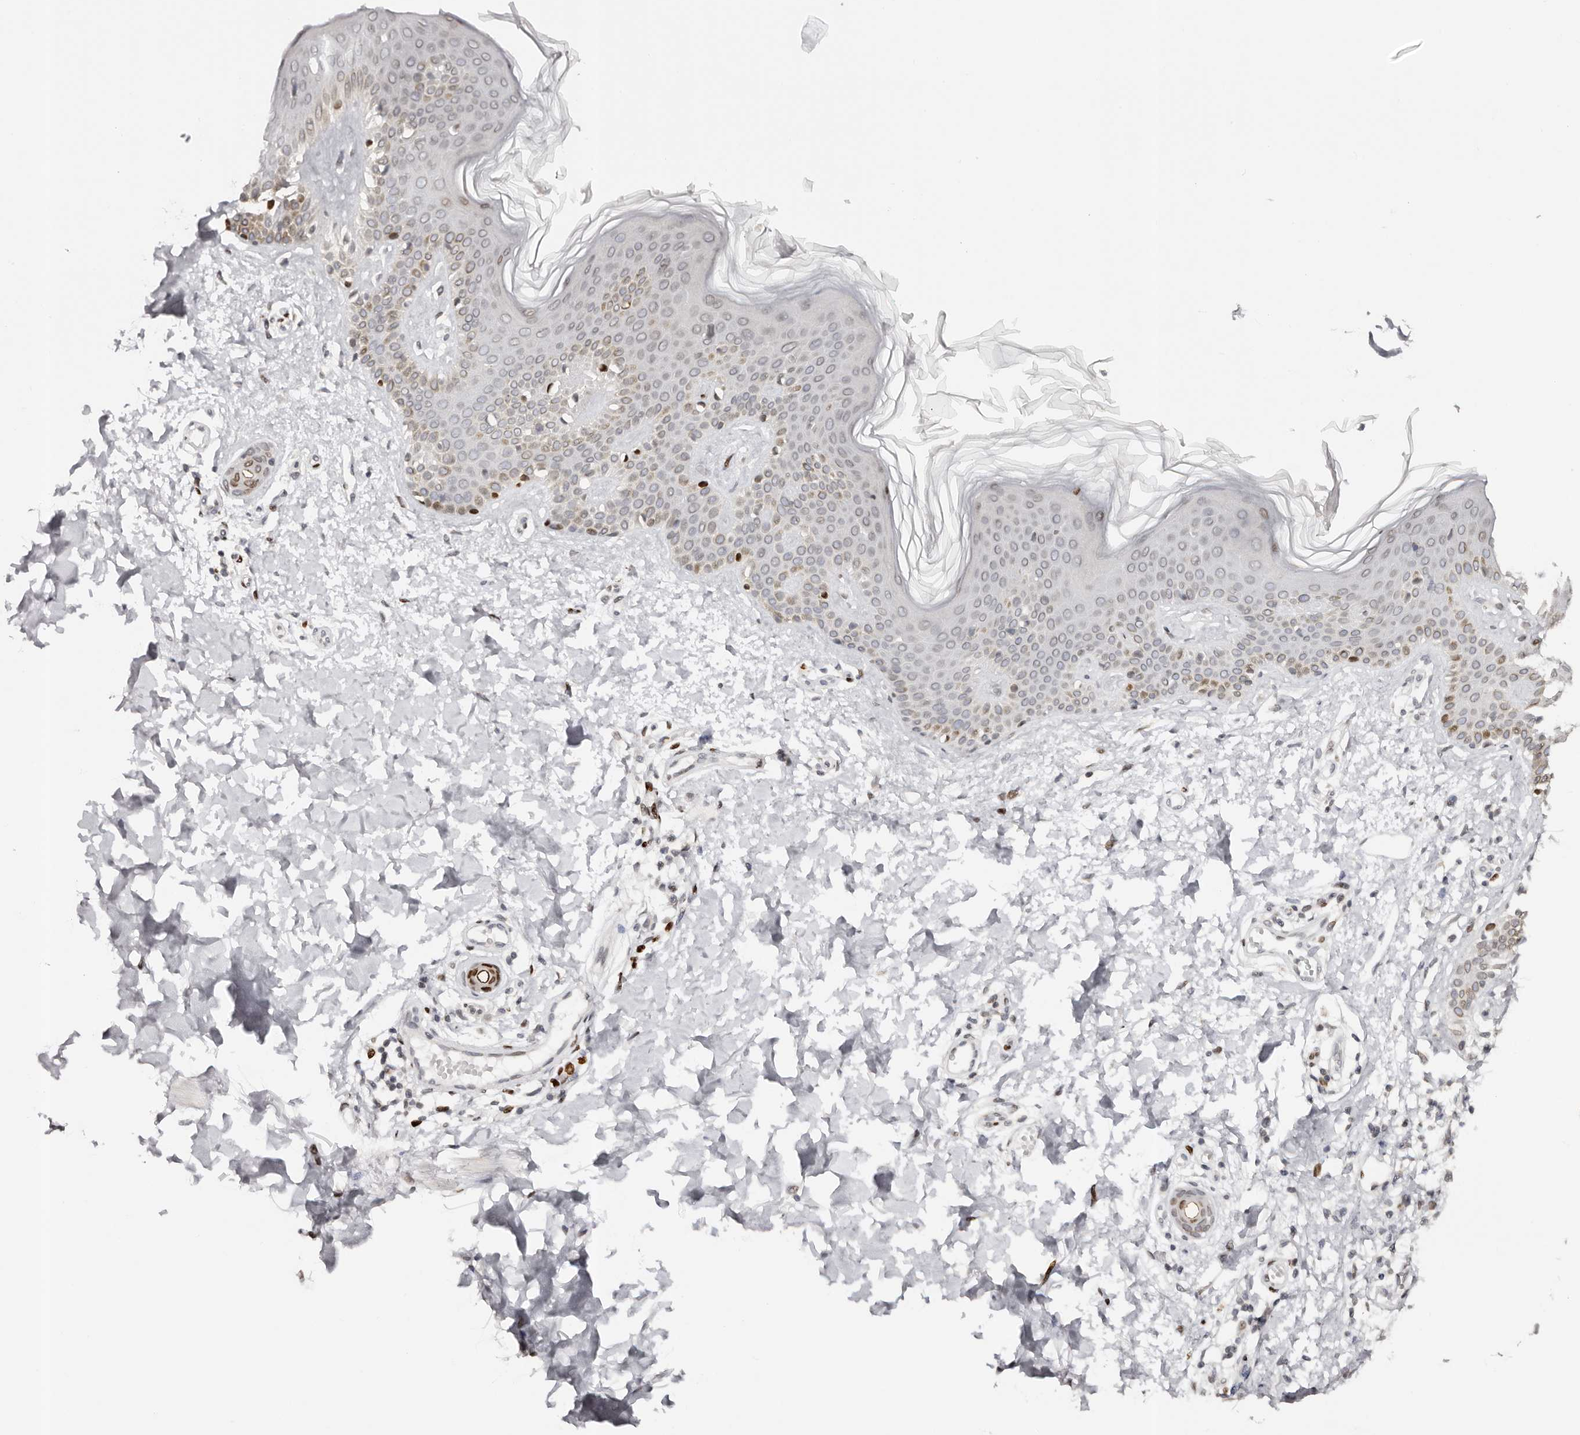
{"staining": {"intensity": "weak", "quantity": "25%-75%", "location": "nuclear"}, "tissue": "skin", "cell_type": "Fibroblasts", "image_type": "normal", "snomed": [{"axis": "morphology", "description": "Normal tissue, NOS"}, {"axis": "topography", "description": "Skin"}], "caption": "Protein analysis of normal skin reveals weak nuclear staining in about 25%-75% of fibroblasts.", "gene": "NUP153", "patient": {"sex": "male", "age": 37}}